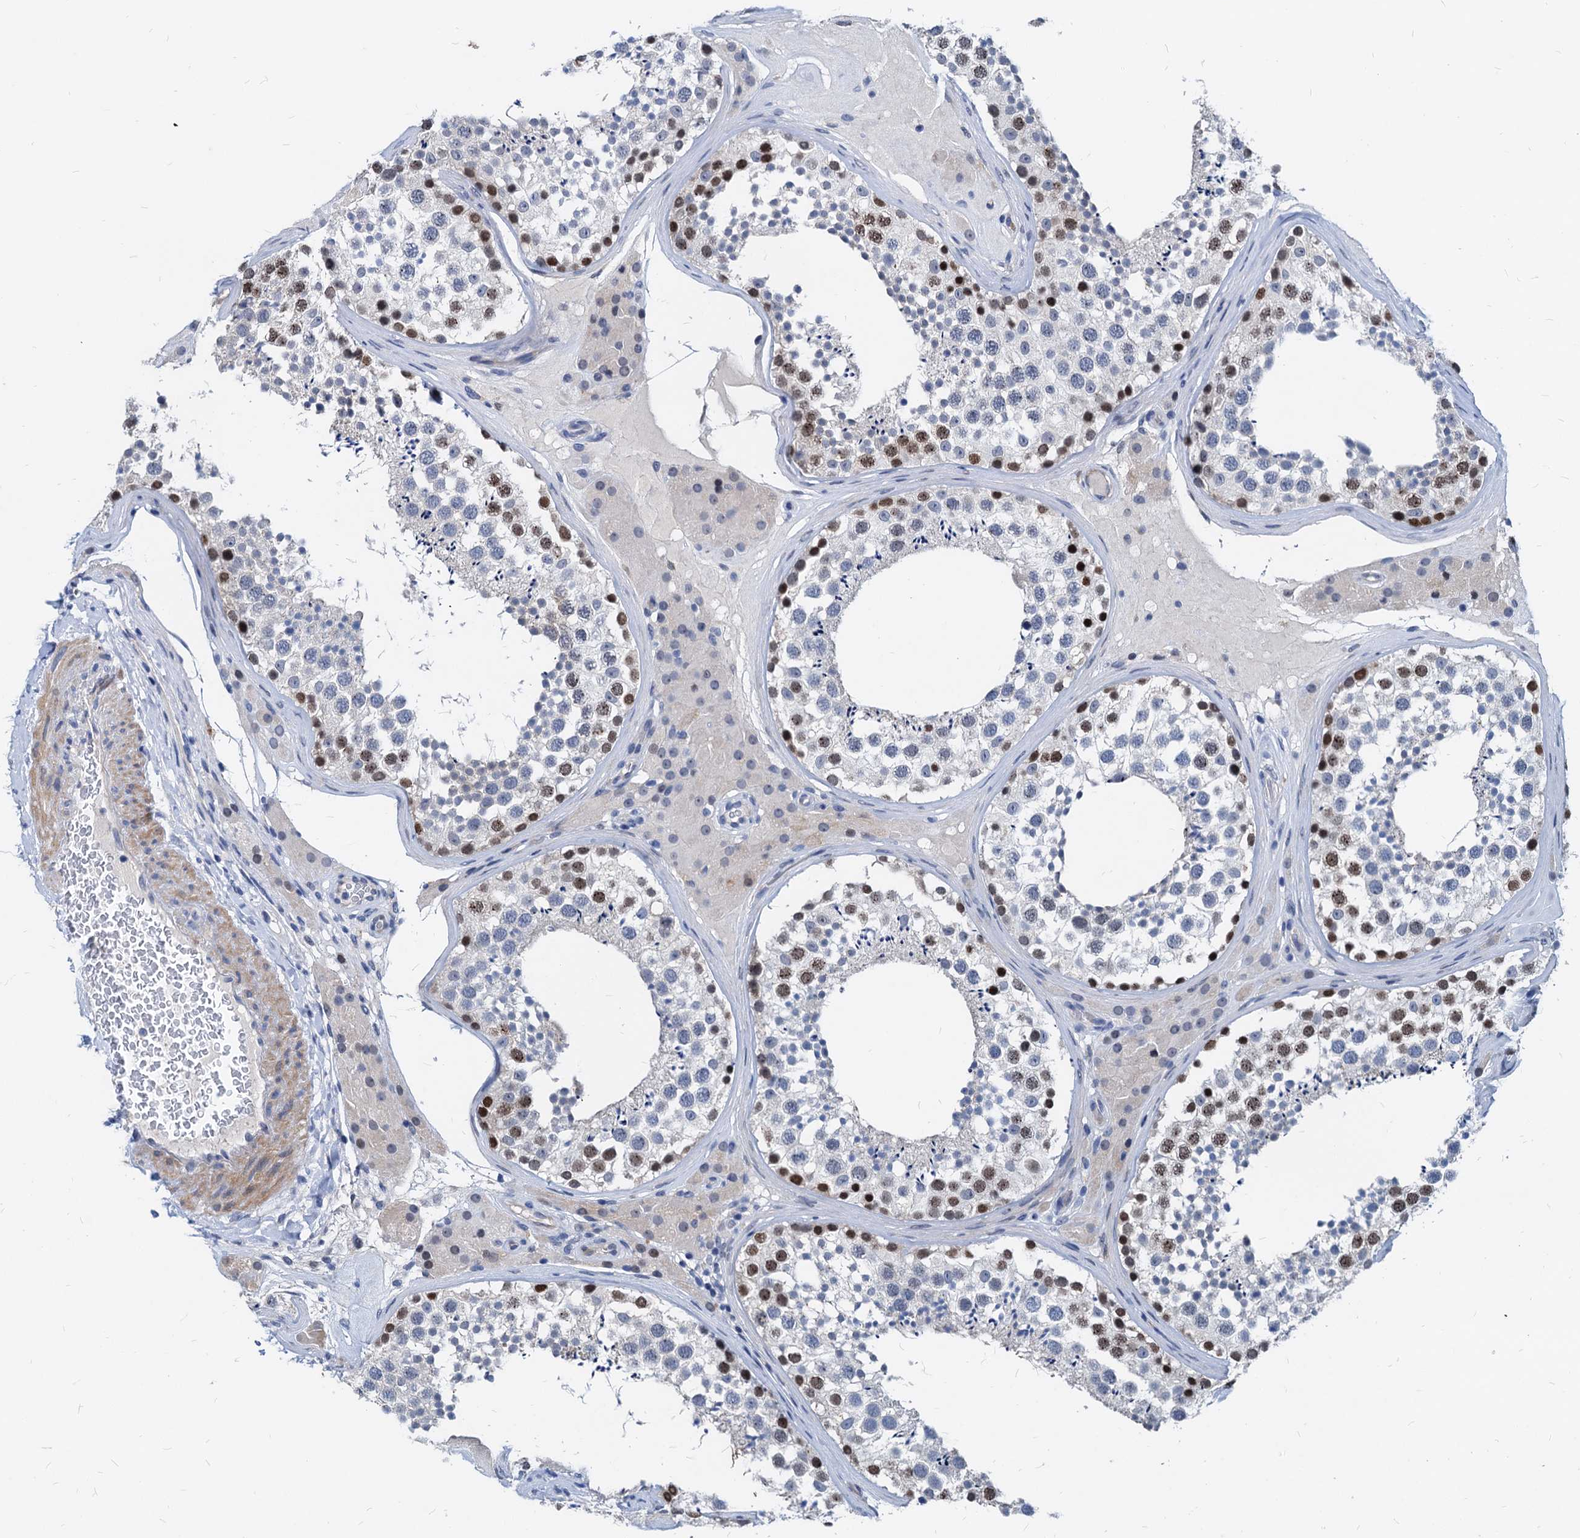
{"staining": {"intensity": "moderate", "quantity": "25%-75%", "location": "nuclear"}, "tissue": "testis", "cell_type": "Cells in seminiferous ducts", "image_type": "normal", "snomed": [{"axis": "morphology", "description": "Normal tissue, NOS"}, {"axis": "topography", "description": "Testis"}], "caption": "Human testis stained with a brown dye shows moderate nuclear positive staining in about 25%-75% of cells in seminiferous ducts.", "gene": "HSF2", "patient": {"sex": "male", "age": 46}}